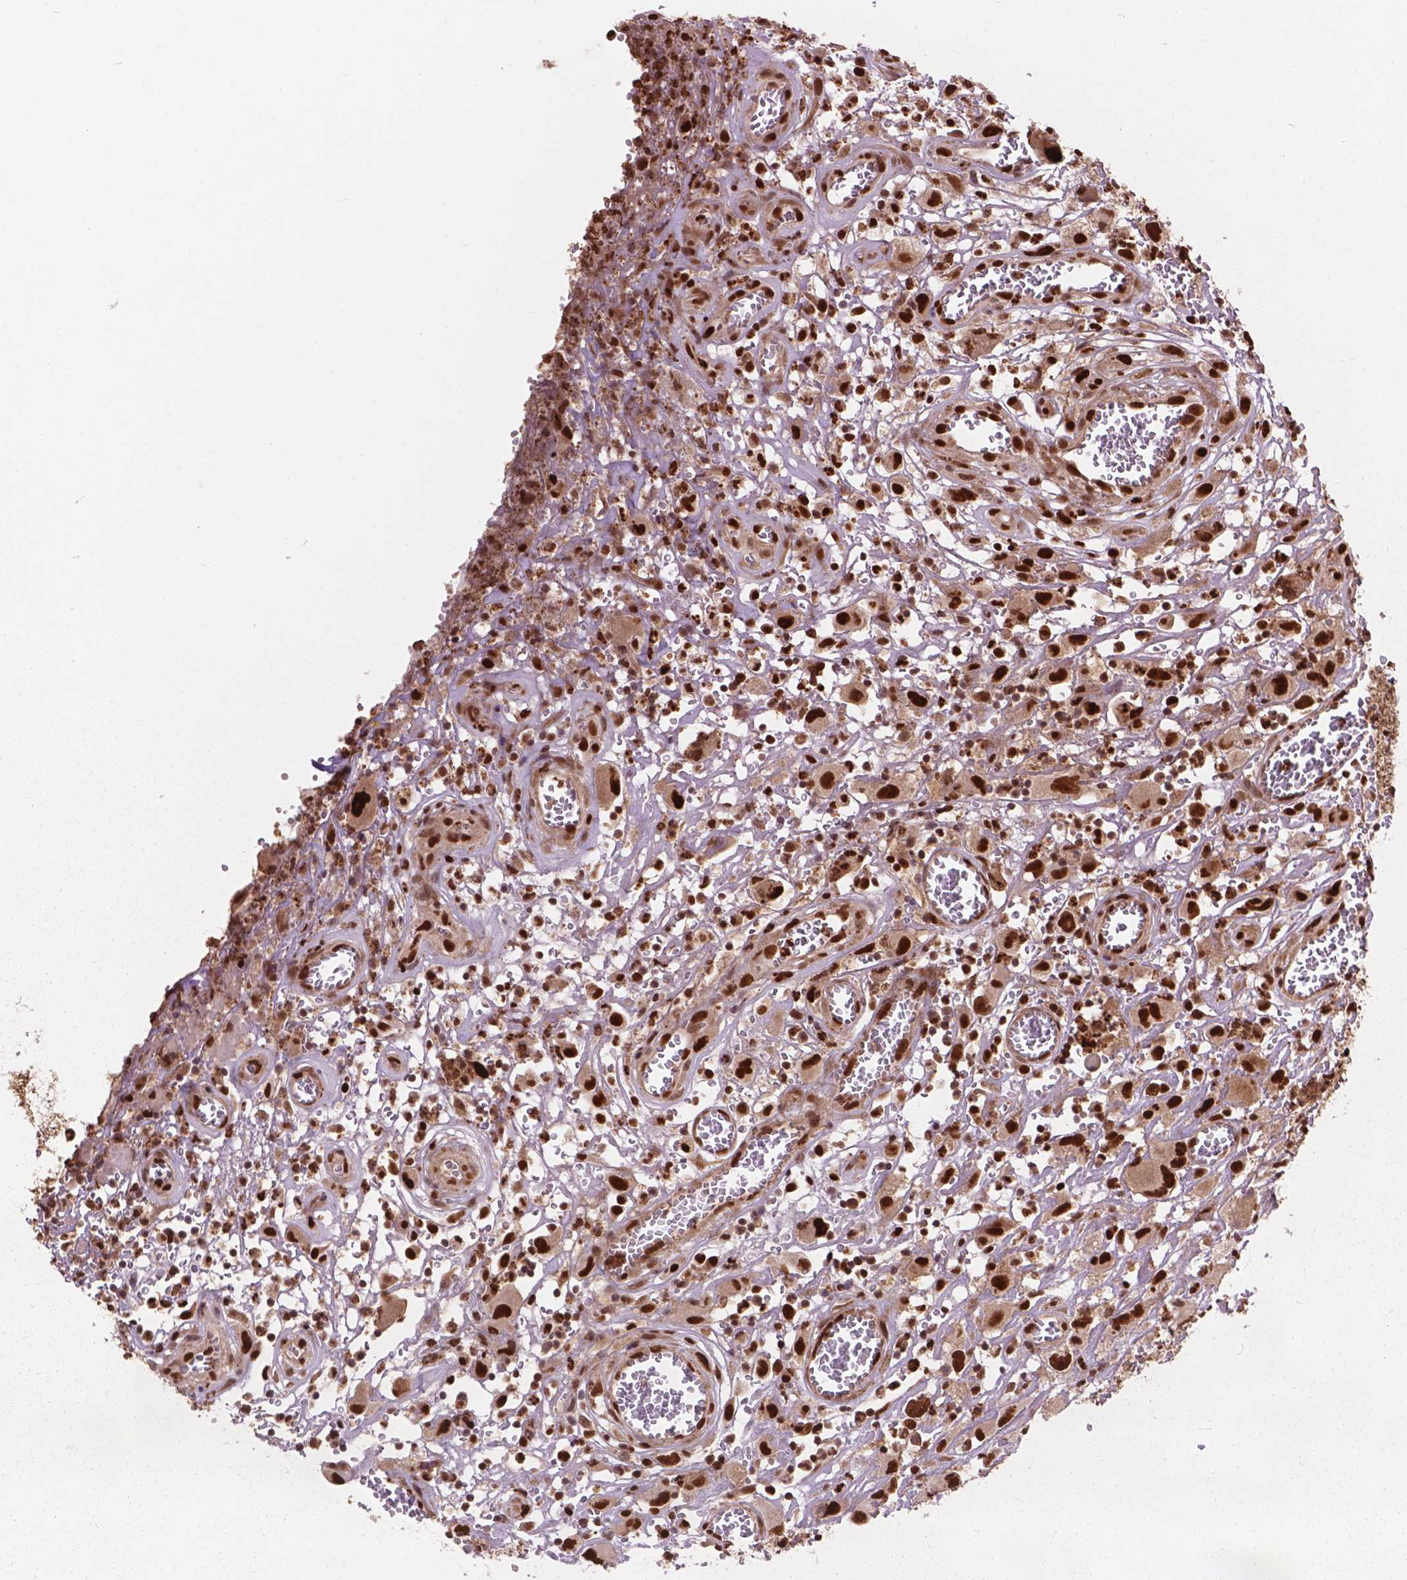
{"staining": {"intensity": "strong", "quantity": ">75%", "location": "nuclear"}, "tissue": "head and neck cancer", "cell_type": "Tumor cells", "image_type": "cancer", "snomed": [{"axis": "morphology", "description": "Squamous cell carcinoma, NOS"}, {"axis": "morphology", "description": "Squamous cell carcinoma, metastatic, NOS"}, {"axis": "topography", "description": "Oral tissue"}, {"axis": "topography", "description": "Head-Neck"}], "caption": "Protein staining displays strong nuclear expression in about >75% of tumor cells in head and neck cancer (metastatic squamous cell carcinoma).", "gene": "ANP32B", "patient": {"sex": "female", "age": 85}}